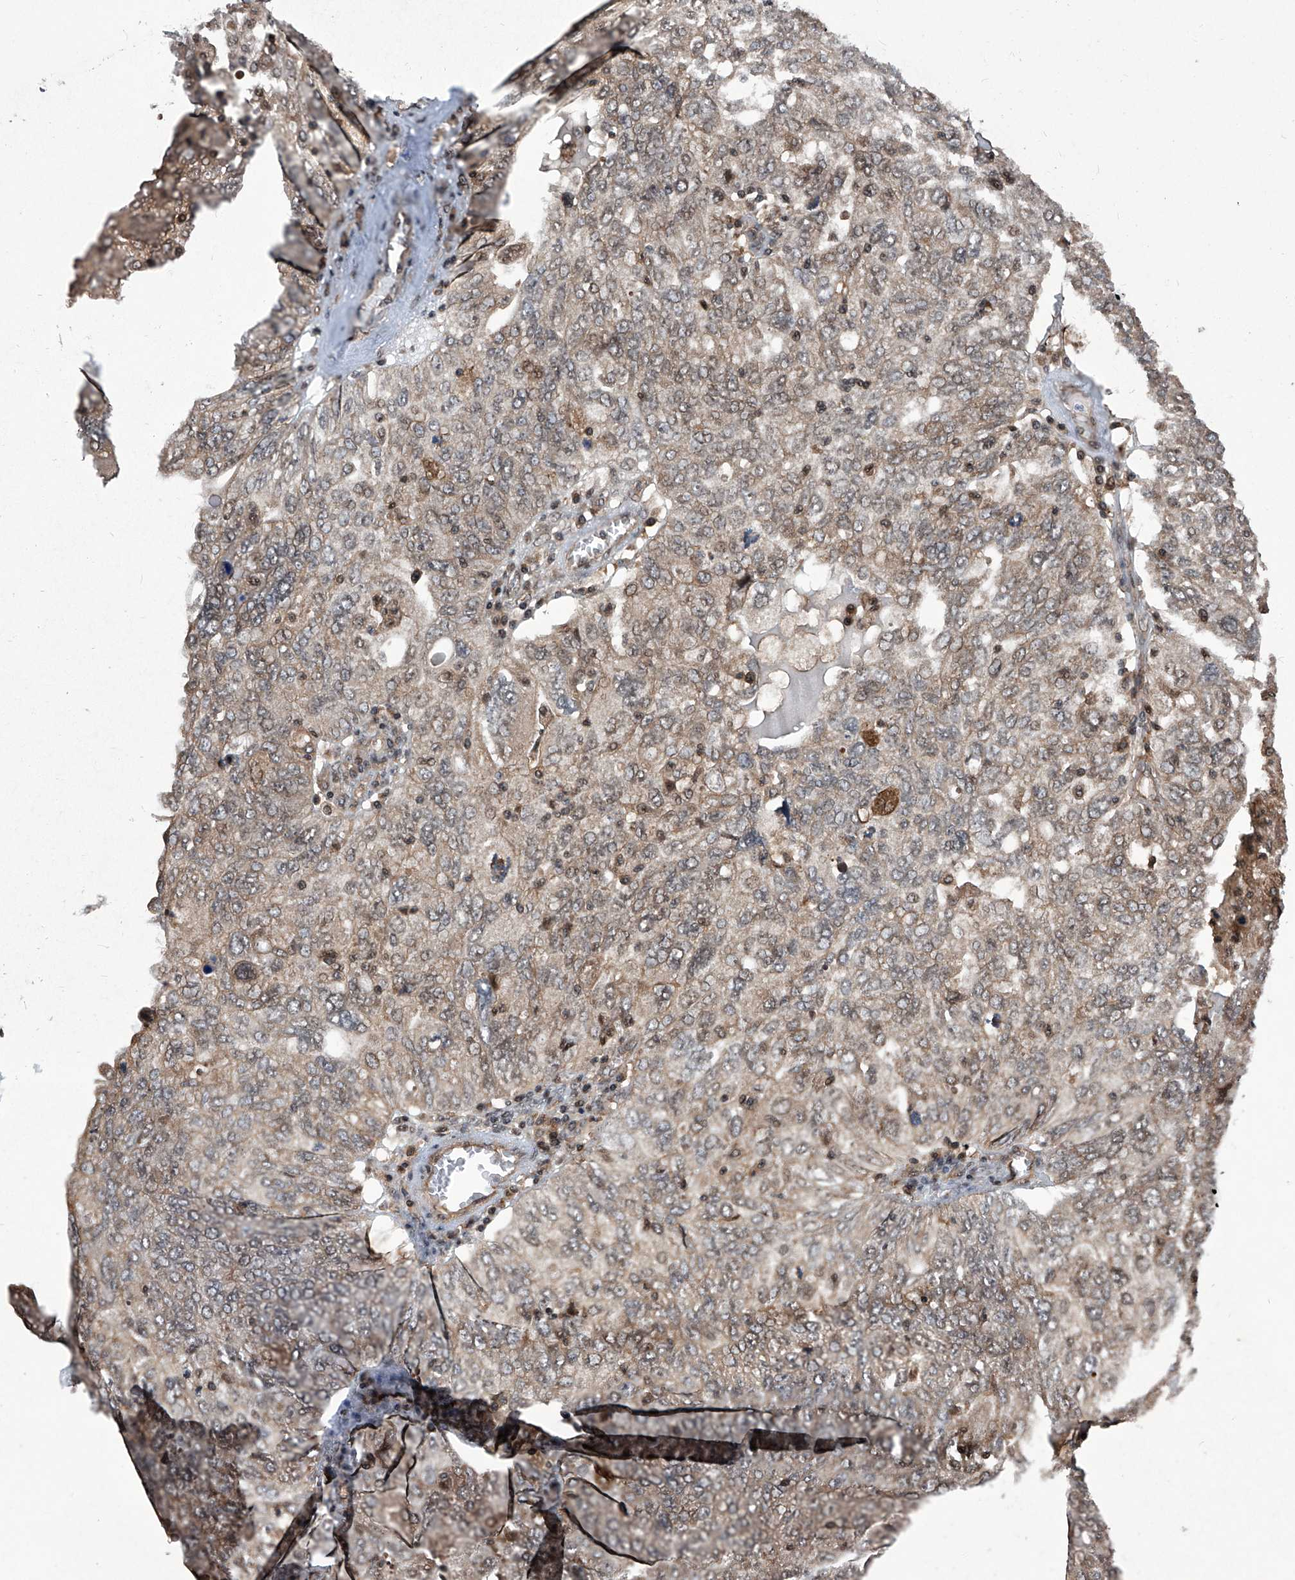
{"staining": {"intensity": "weak", "quantity": "<25%", "location": "cytoplasmic/membranous,nuclear"}, "tissue": "ovarian cancer", "cell_type": "Tumor cells", "image_type": "cancer", "snomed": [{"axis": "morphology", "description": "Carcinoma, endometroid"}, {"axis": "topography", "description": "Ovary"}], "caption": "Tumor cells show no significant positivity in ovarian endometroid carcinoma. (DAB IHC with hematoxylin counter stain).", "gene": "PSMB1", "patient": {"sex": "female", "age": 62}}